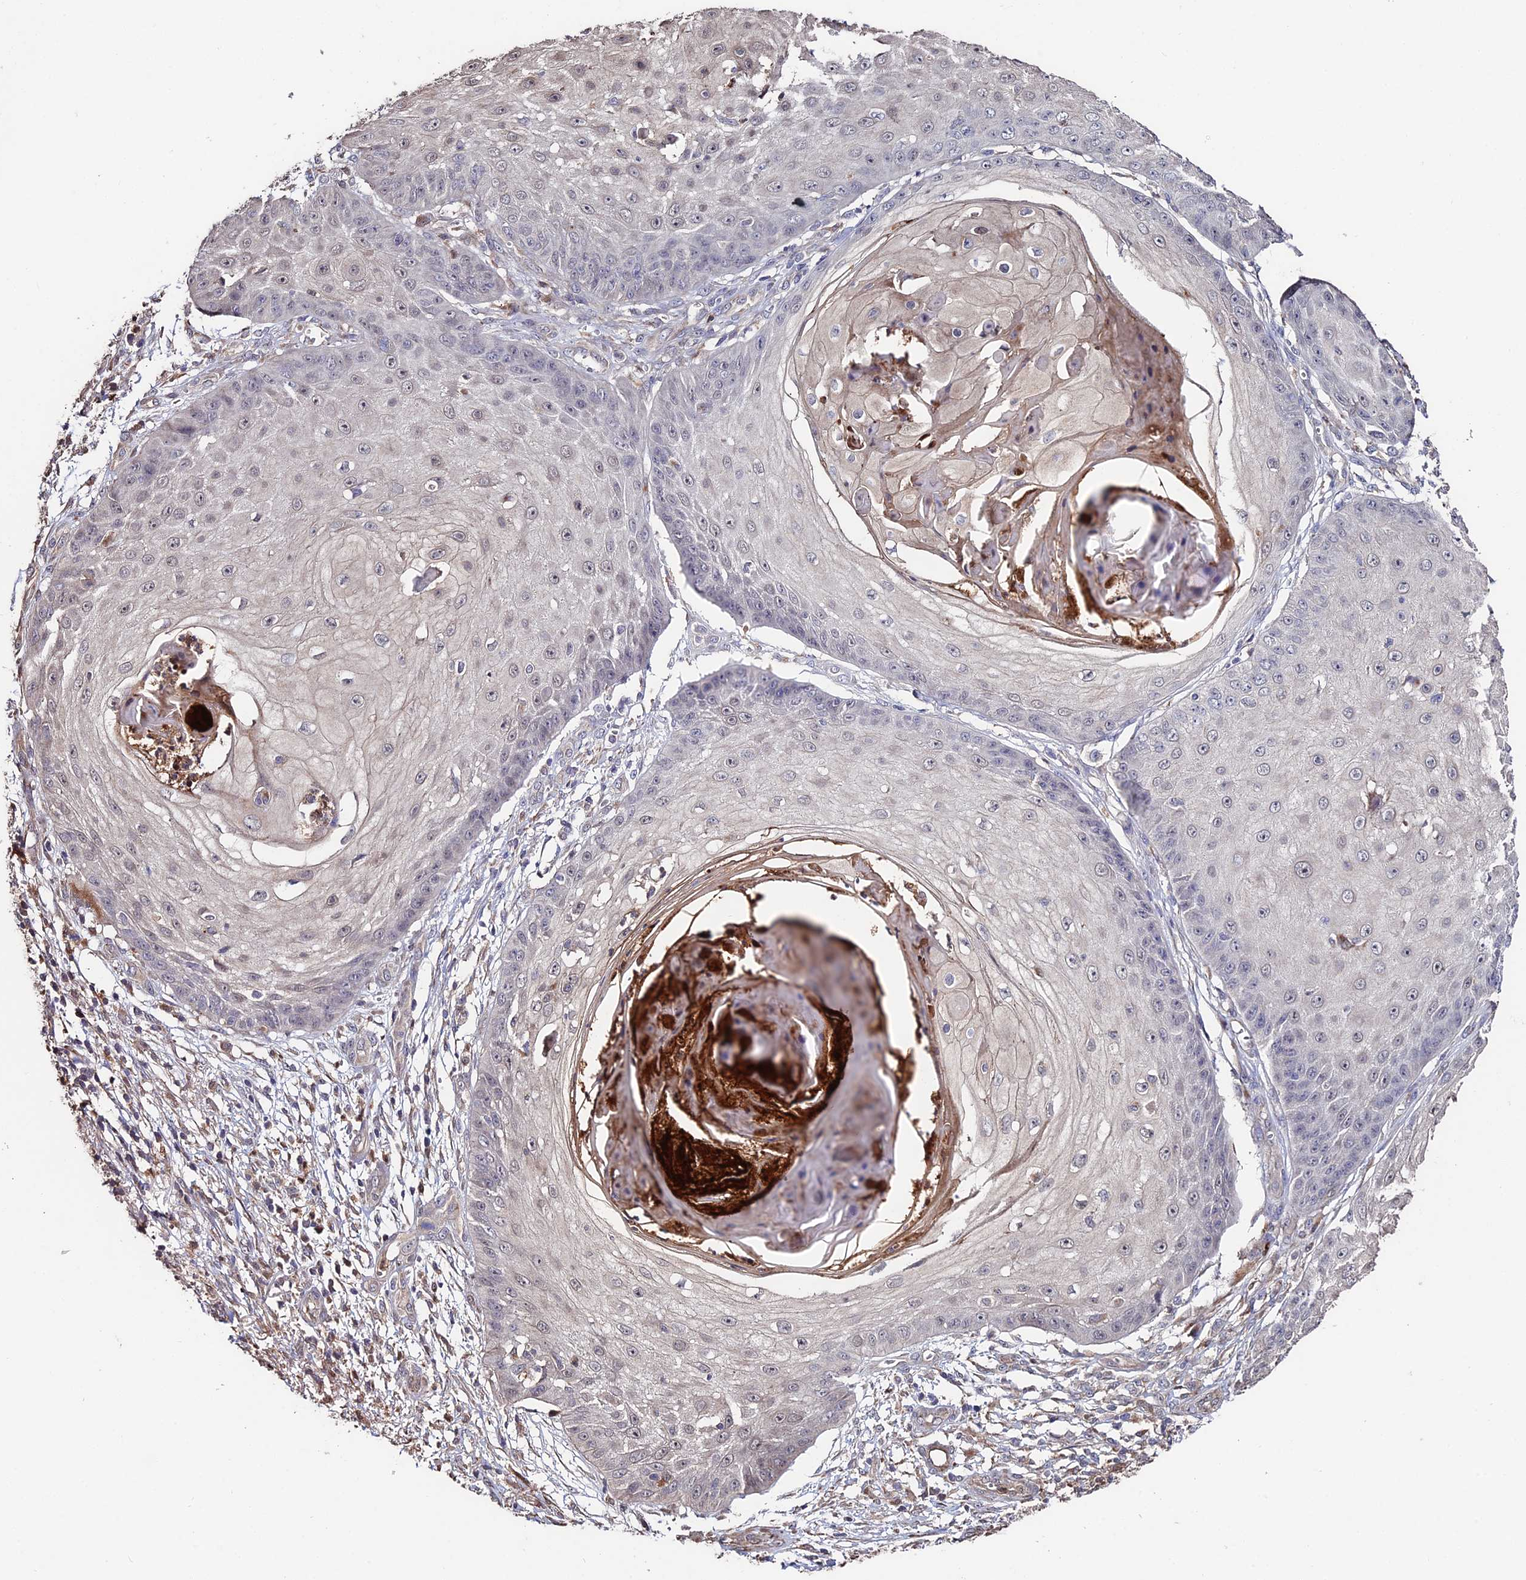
{"staining": {"intensity": "negative", "quantity": "none", "location": "none"}, "tissue": "skin cancer", "cell_type": "Tumor cells", "image_type": "cancer", "snomed": [{"axis": "morphology", "description": "Squamous cell carcinoma, NOS"}, {"axis": "topography", "description": "Skin"}], "caption": "The image displays no significant positivity in tumor cells of skin squamous cell carcinoma. The staining was performed using DAB (3,3'-diaminobenzidine) to visualize the protein expression in brown, while the nuclei were stained in blue with hematoxylin (Magnification: 20x).", "gene": "ACTR5", "patient": {"sex": "male", "age": 70}}